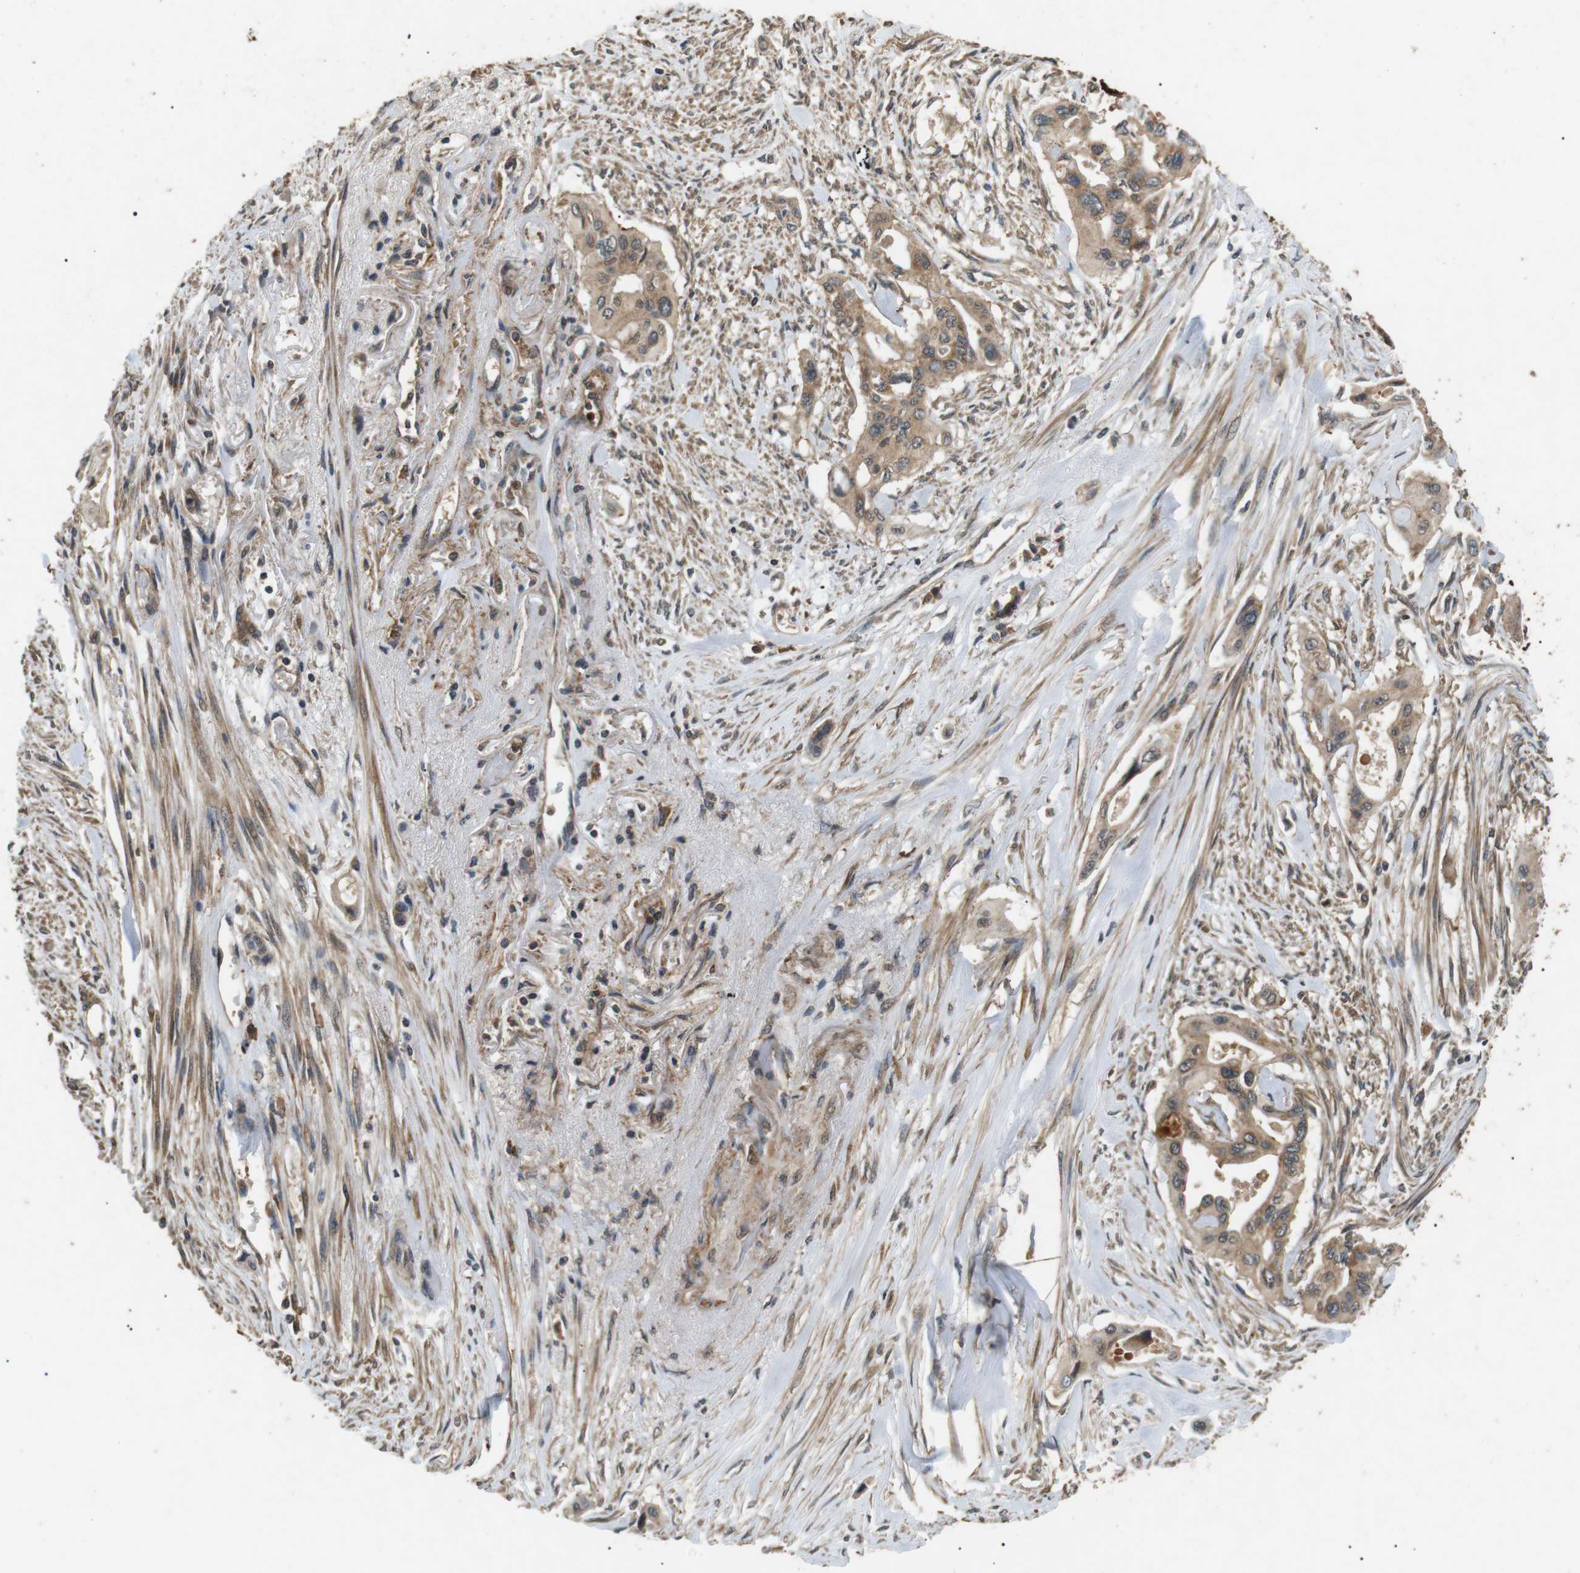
{"staining": {"intensity": "moderate", "quantity": ">75%", "location": "cytoplasmic/membranous"}, "tissue": "pancreatic cancer", "cell_type": "Tumor cells", "image_type": "cancer", "snomed": [{"axis": "morphology", "description": "Adenocarcinoma, NOS"}, {"axis": "topography", "description": "Pancreas"}], "caption": "High-magnification brightfield microscopy of pancreatic adenocarcinoma stained with DAB (brown) and counterstained with hematoxylin (blue). tumor cells exhibit moderate cytoplasmic/membranous positivity is seen in about>75% of cells.", "gene": "TBC1D15", "patient": {"sex": "male", "age": 77}}